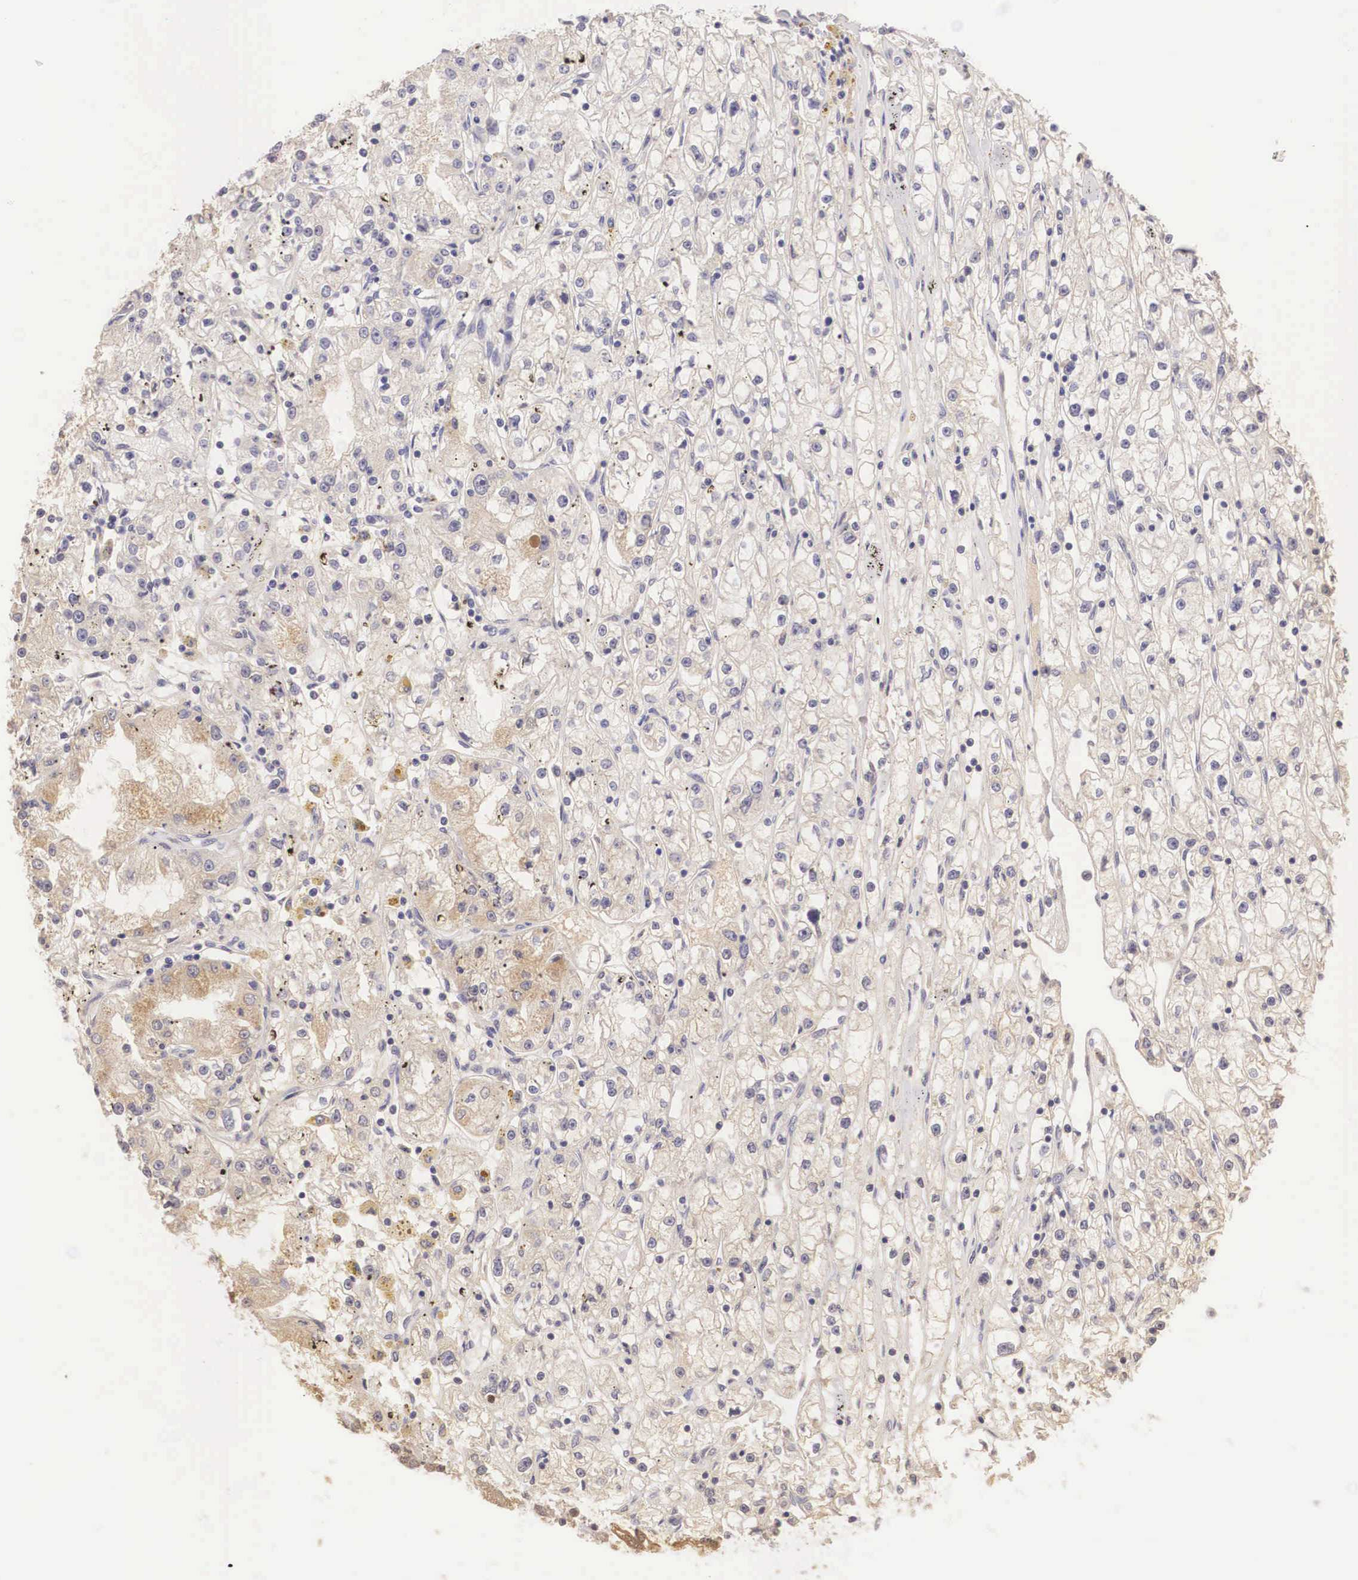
{"staining": {"intensity": "negative", "quantity": "none", "location": "none"}, "tissue": "renal cancer", "cell_type": "Tumor cells", "image_type": "cancer", "snomed": [{"axis": "morphology", "description": "Adenocarcinoma, NOS"}, {"axis": "topography", "description": "Kidney"}], "caption": "A micrograph of human renal cancer (adenocarcinoma) is negative for staining in tumor cells. Brightfield microscopy of immunohistochemistry (IHC) stained with DAB (3,3'-diaminobenzidine) (brown) and hematoxylin (blue), captured at high magnification.", "gene": "BCL6", "patient": {"sex": "male", "age": 56}}